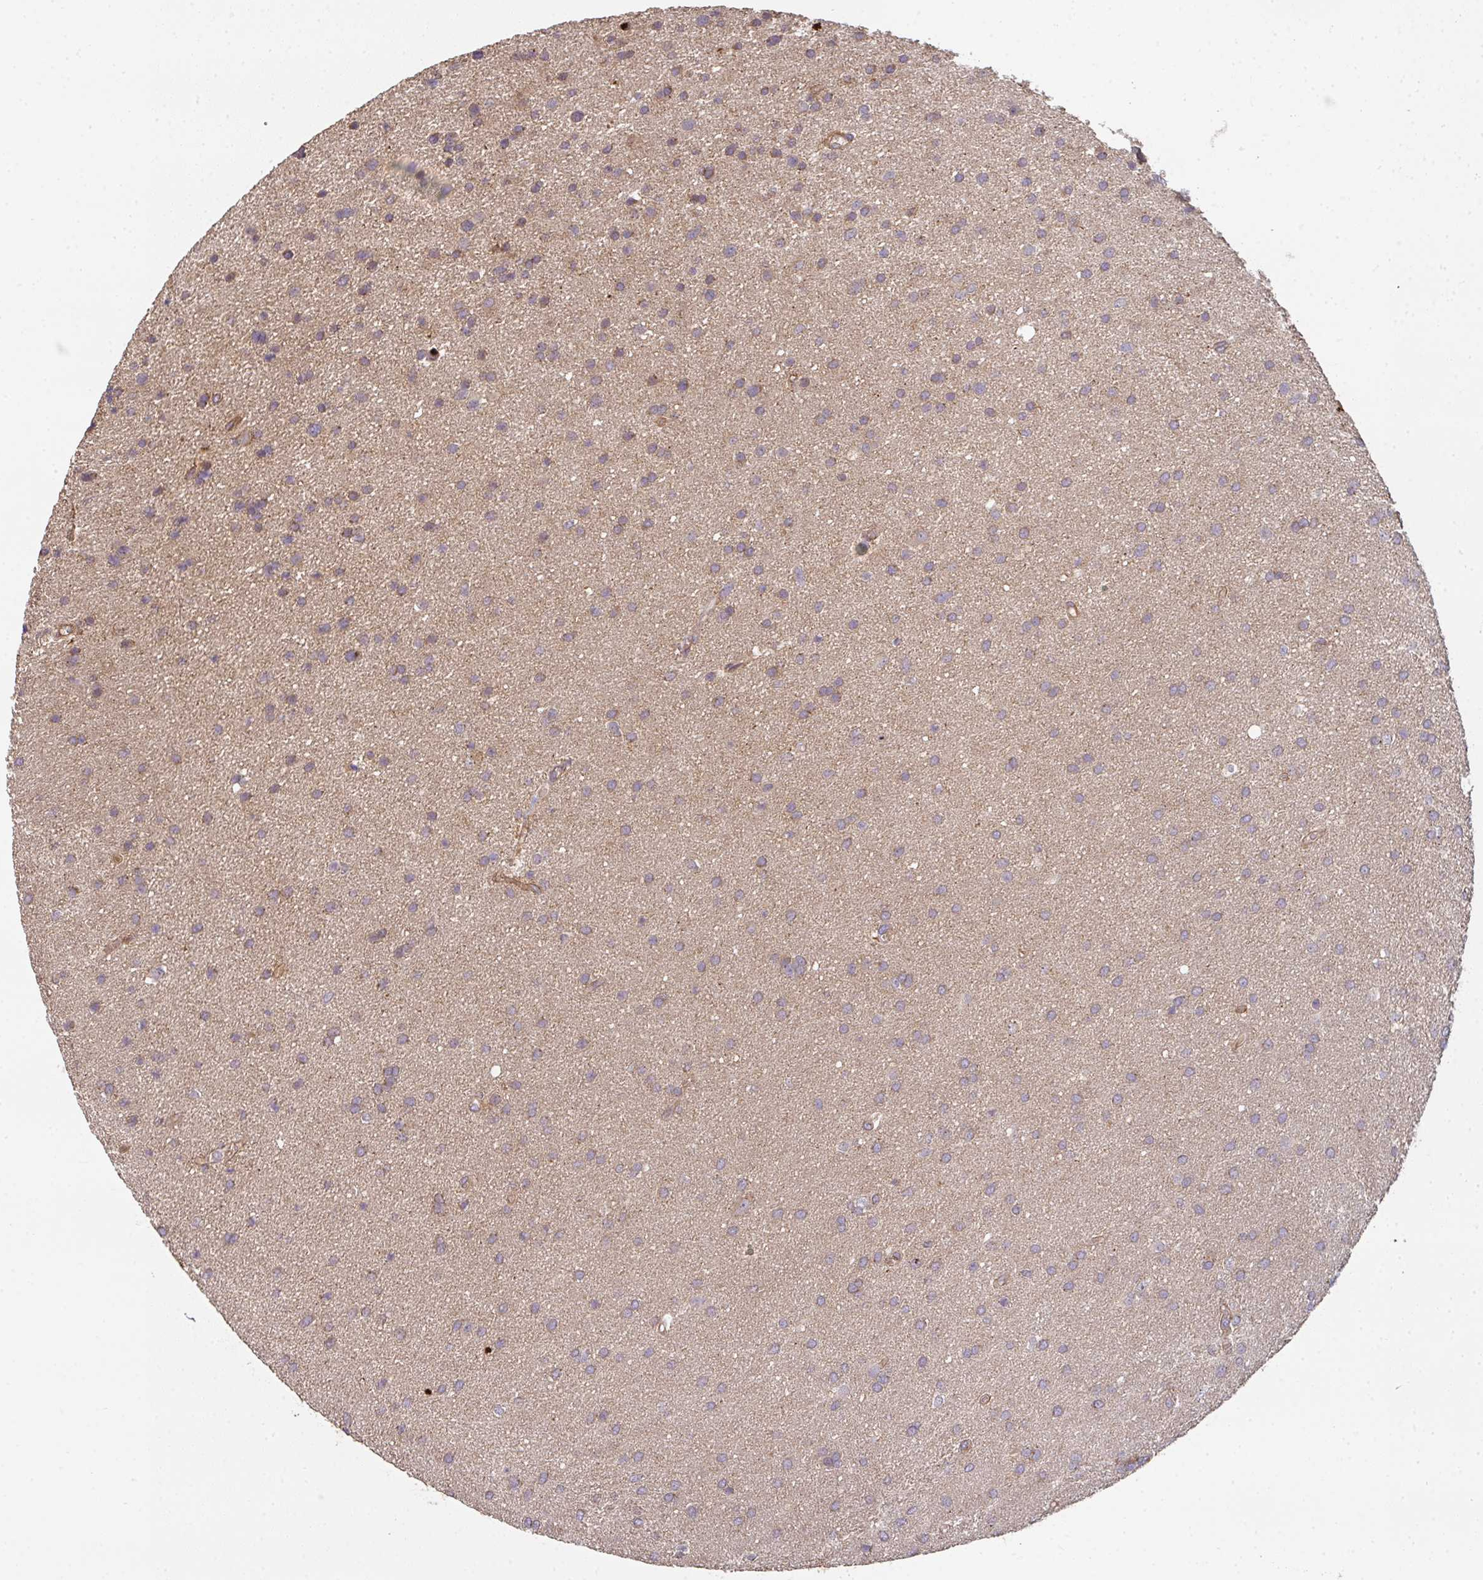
{"staining": {"intensity": "negative", "quantity": "none", "location": "none"}, "tissue": "glioma", "cell_type": "Tumor cells", "image_type": "cancer", "snomed": [{"axis": "morphology", "description": "Glioma, malignant, Low grade"}, {"axis": "topography", "description": "Brain"}], "caption": "Immunohistochemical staining of glioma demonstrates no significant positivity in tumor cells. Brightfield microscopy of immunohistochemistry (IHC) stained with DAB (3,3'-diaminobenzidine) (brown) and hematoxylin (blue), captured at high magnification.", "gene": "TNMD", "patient": {"sex": "female", "age": 54}}